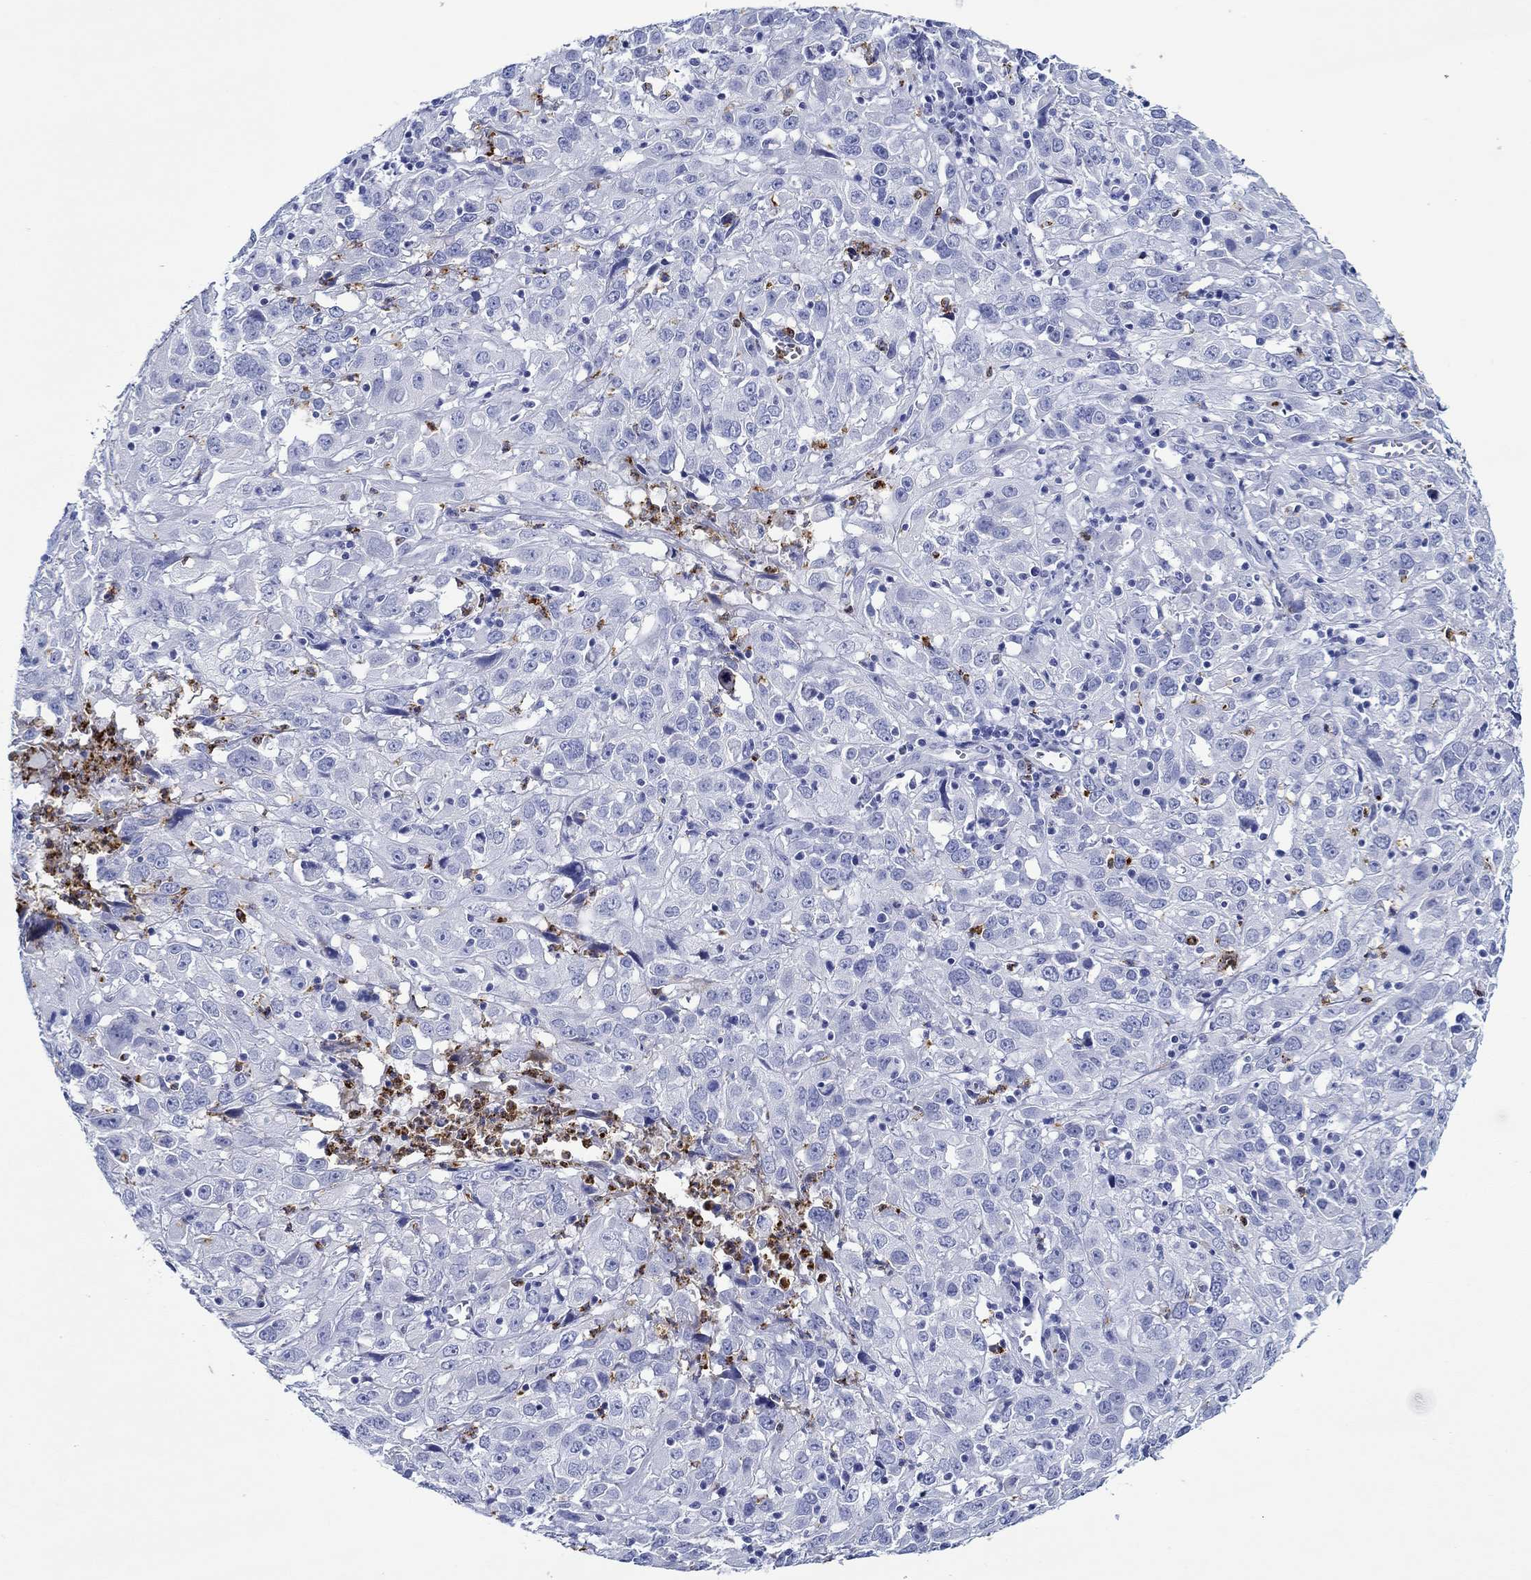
{"staining": {"intensity": "negative", "quantity": "none", "location": "none"}, "tissue": "cervical cancer", "cell_type": "Tumor cells", "image_type": "cancer", "snomed": [{"axis": "morphology", "description": "Squamous cell carcinoma, NOS"}, {"axis": "topography", "description": "Cervix"}], "caption": "IHC of human squamous cell carcinoma (cervical) displays no staining in tumor cells. (Stains: DAB (3,3'-diaminobenzidine) IHC with hematoxylin counter stain, Microscopy: brightfield microscopy at high magnification).", "gene": "EPX", "patient": {"sex": "female", "age": 32}}